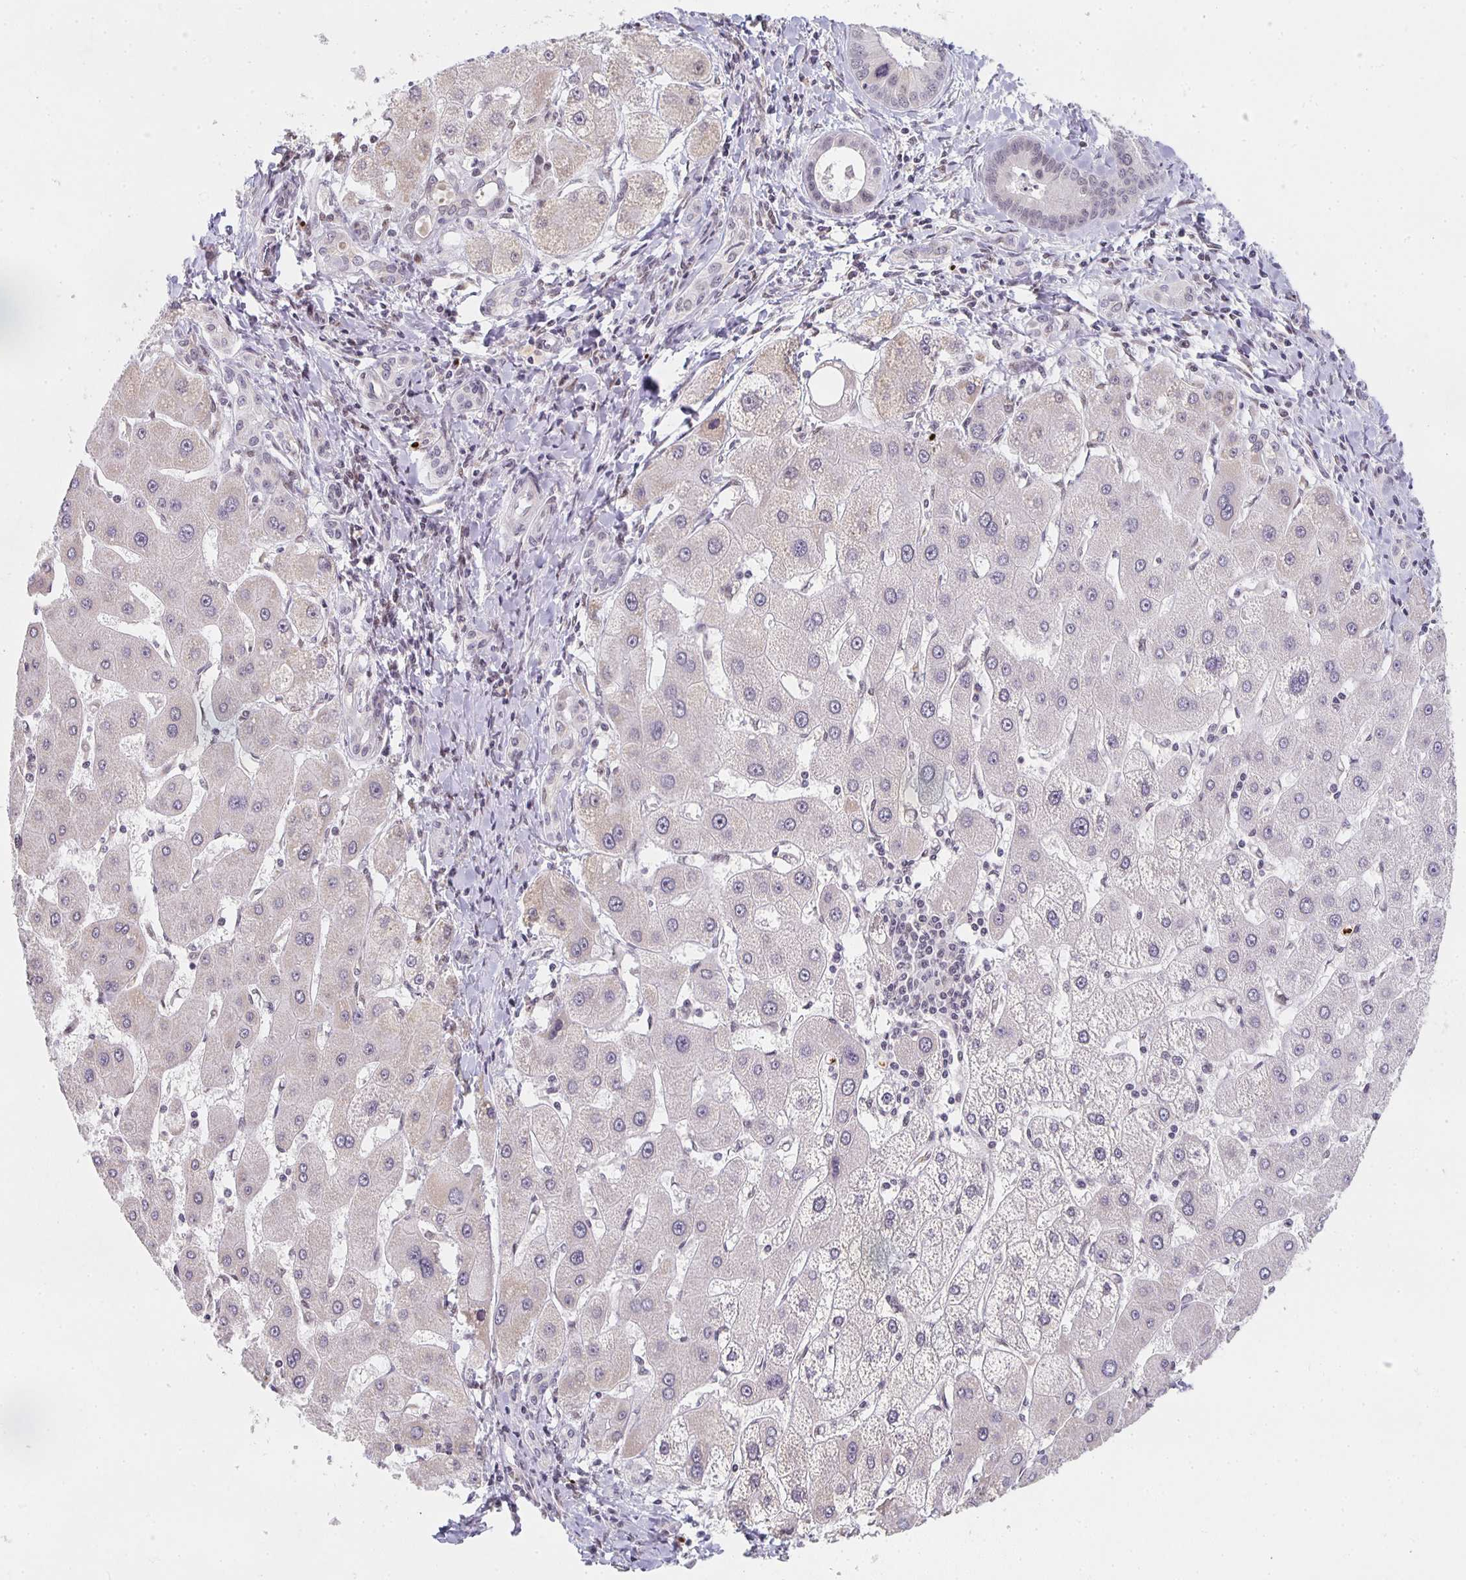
{"staining": {"intensity": "weak", "quantity": "<25%", "location": "cytoplasmic/membranous"}, "tissue": "liver cancer", "cell_type": "Tumor cells", "image_type": "cancer", "snomed": [{"axis": "morphology", "description": "Cholangiocarcinoma"}, {"axis": "topography", "description": "Liver"}], "caption": "High magnification brightfield microscopy of liver cancer stained with DAB (3,3'-diaminobenzidine) (brown) and counterstained with hematoxylin (blue): tumor cells show no significant expression. Nuclei are stained in blue.", "gene": "SMARCA2", "patient": {"sex": "male", "age": 66}}